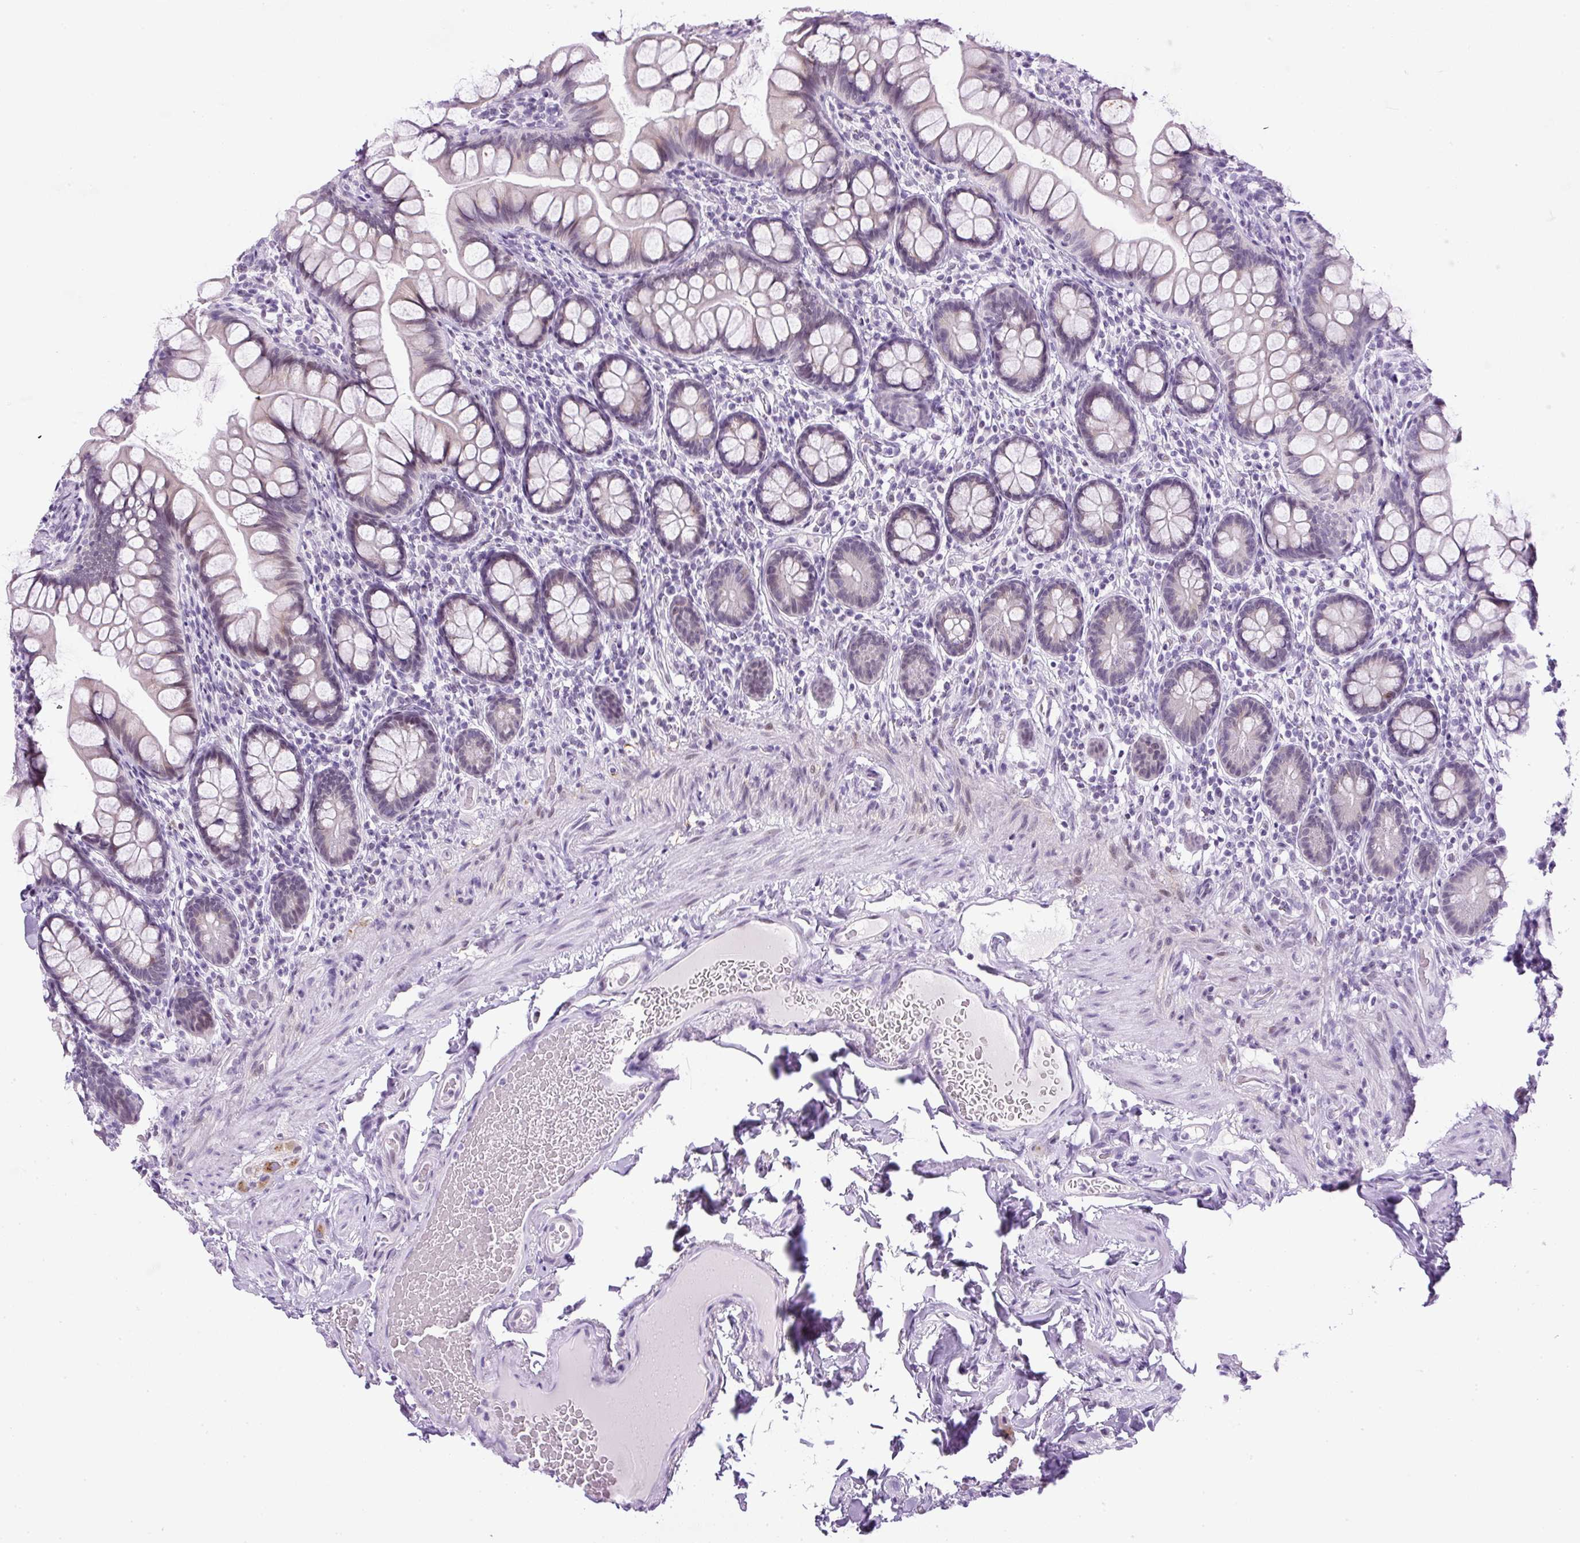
{"staining": {"intensity": "negative", "quantity": "none", "location": "none"}, "tissue": "small intestine", "cell_type": "Glandular cells", "image_type": "normal", "snomed": [{"axis": "morphology", "description": "Normal tissue, NOS"}, {"axis": "topography", "description": "Small intestine"}], "caption": "The immunohistochemistry (IHC) image has no significant positivity in glandular cells of small intestine. The staining is performed using DAB brown chromogen with nuclei counter-stained in using hematoxylin.", "gene": "RHBDD2", "patient": {"sex": "male", "age": 70}}